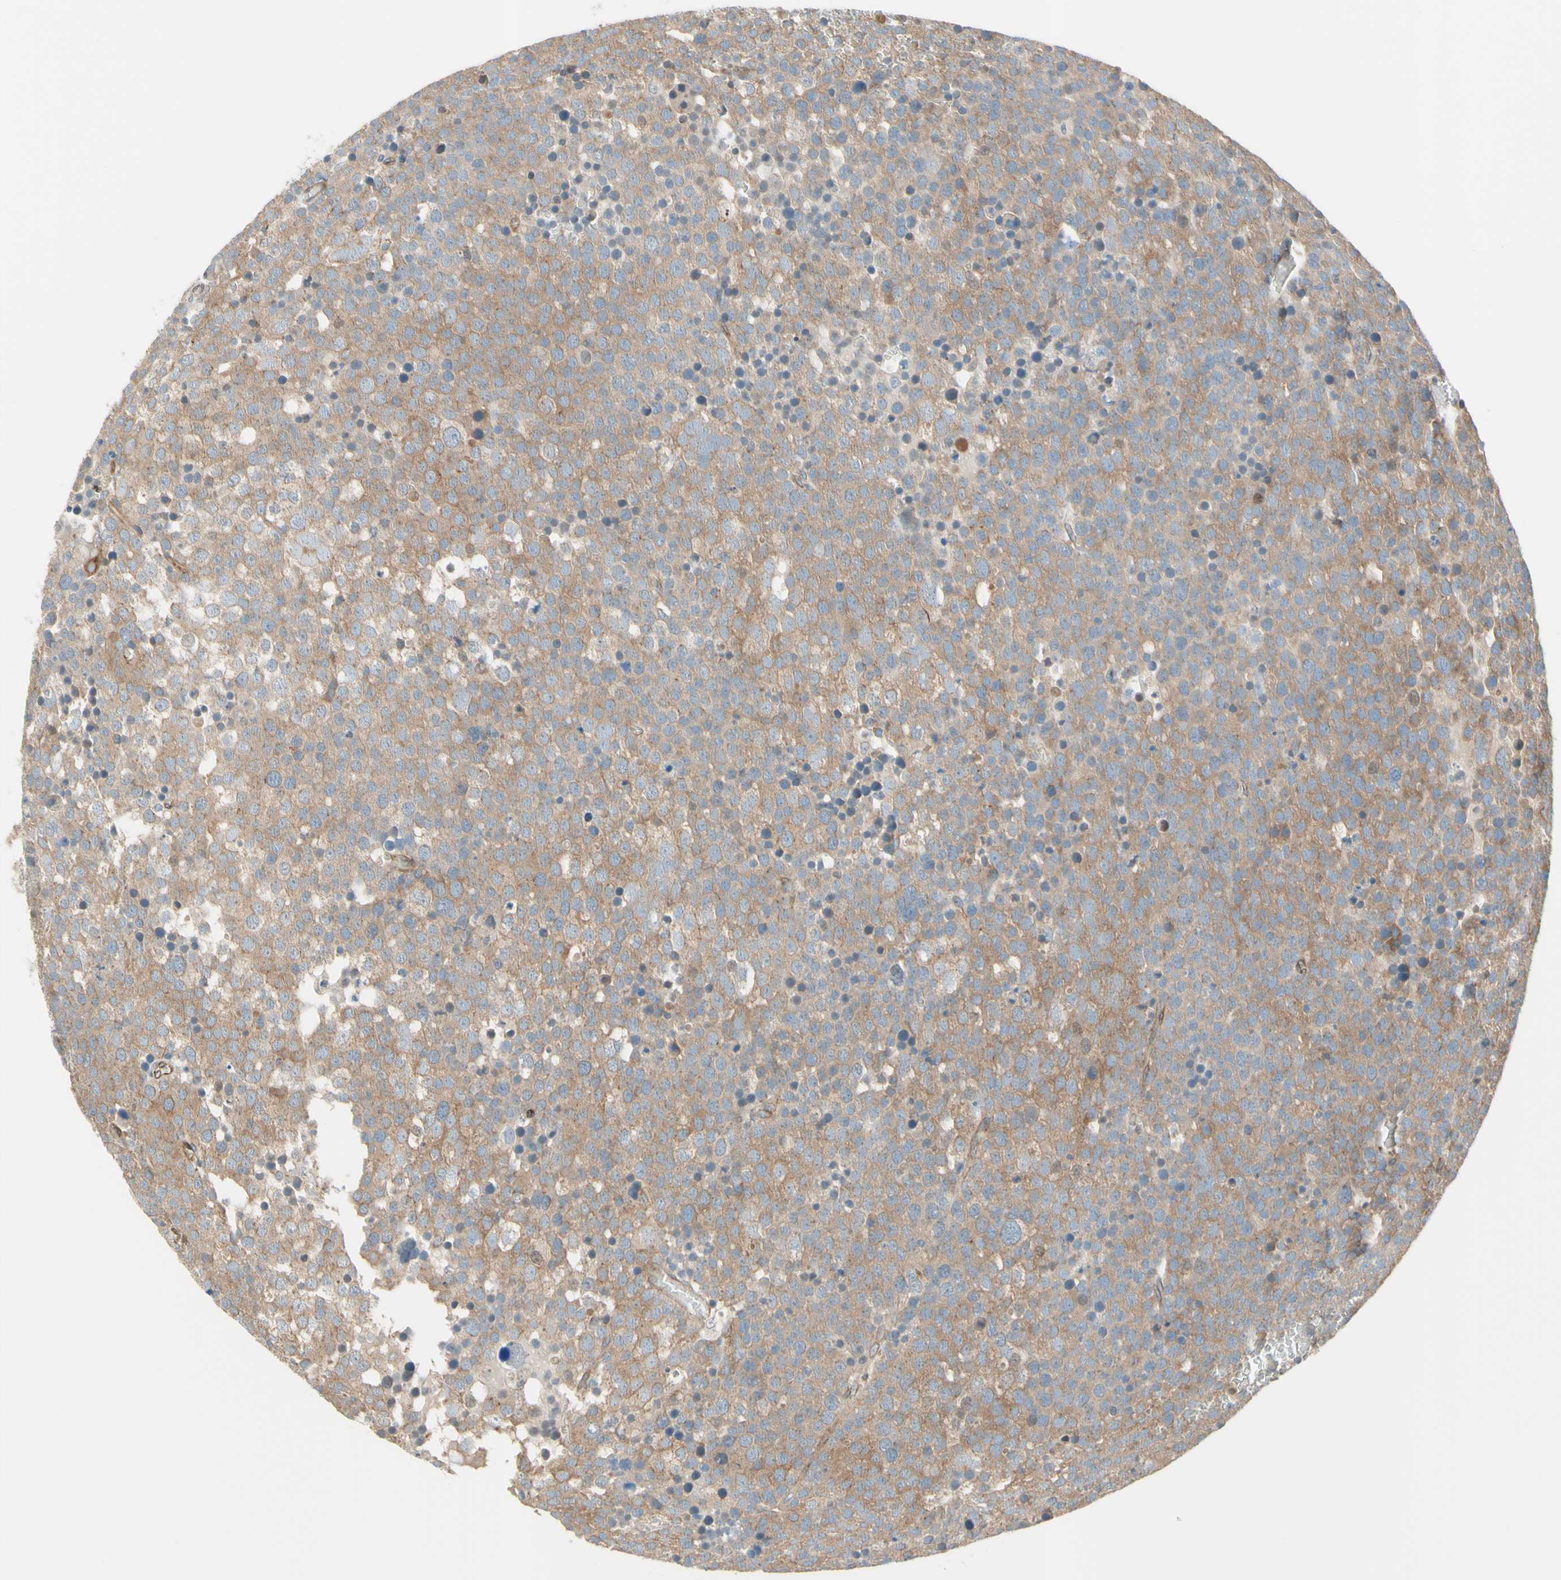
{"staining": {"intensity": "moderate", "quantity": ">75%", "location": "cytoplasmic/membranous"}, "tissue": "testis cancer", "cell_type": "Tumor cells", "image_type": "cancer", "snomed": [{"axis": "morphology", "description": "Seminoma, NOS"}, {"axis": "topography", "description": "Testis"}], "caption": "Testis seminoma stained for a protein (brown) displays moderate cytoplasmic/membranous positive staining in about >75% of tumor cells.", "gene": "TRAF2", "patient": {"sex": "male", "age": 71}}